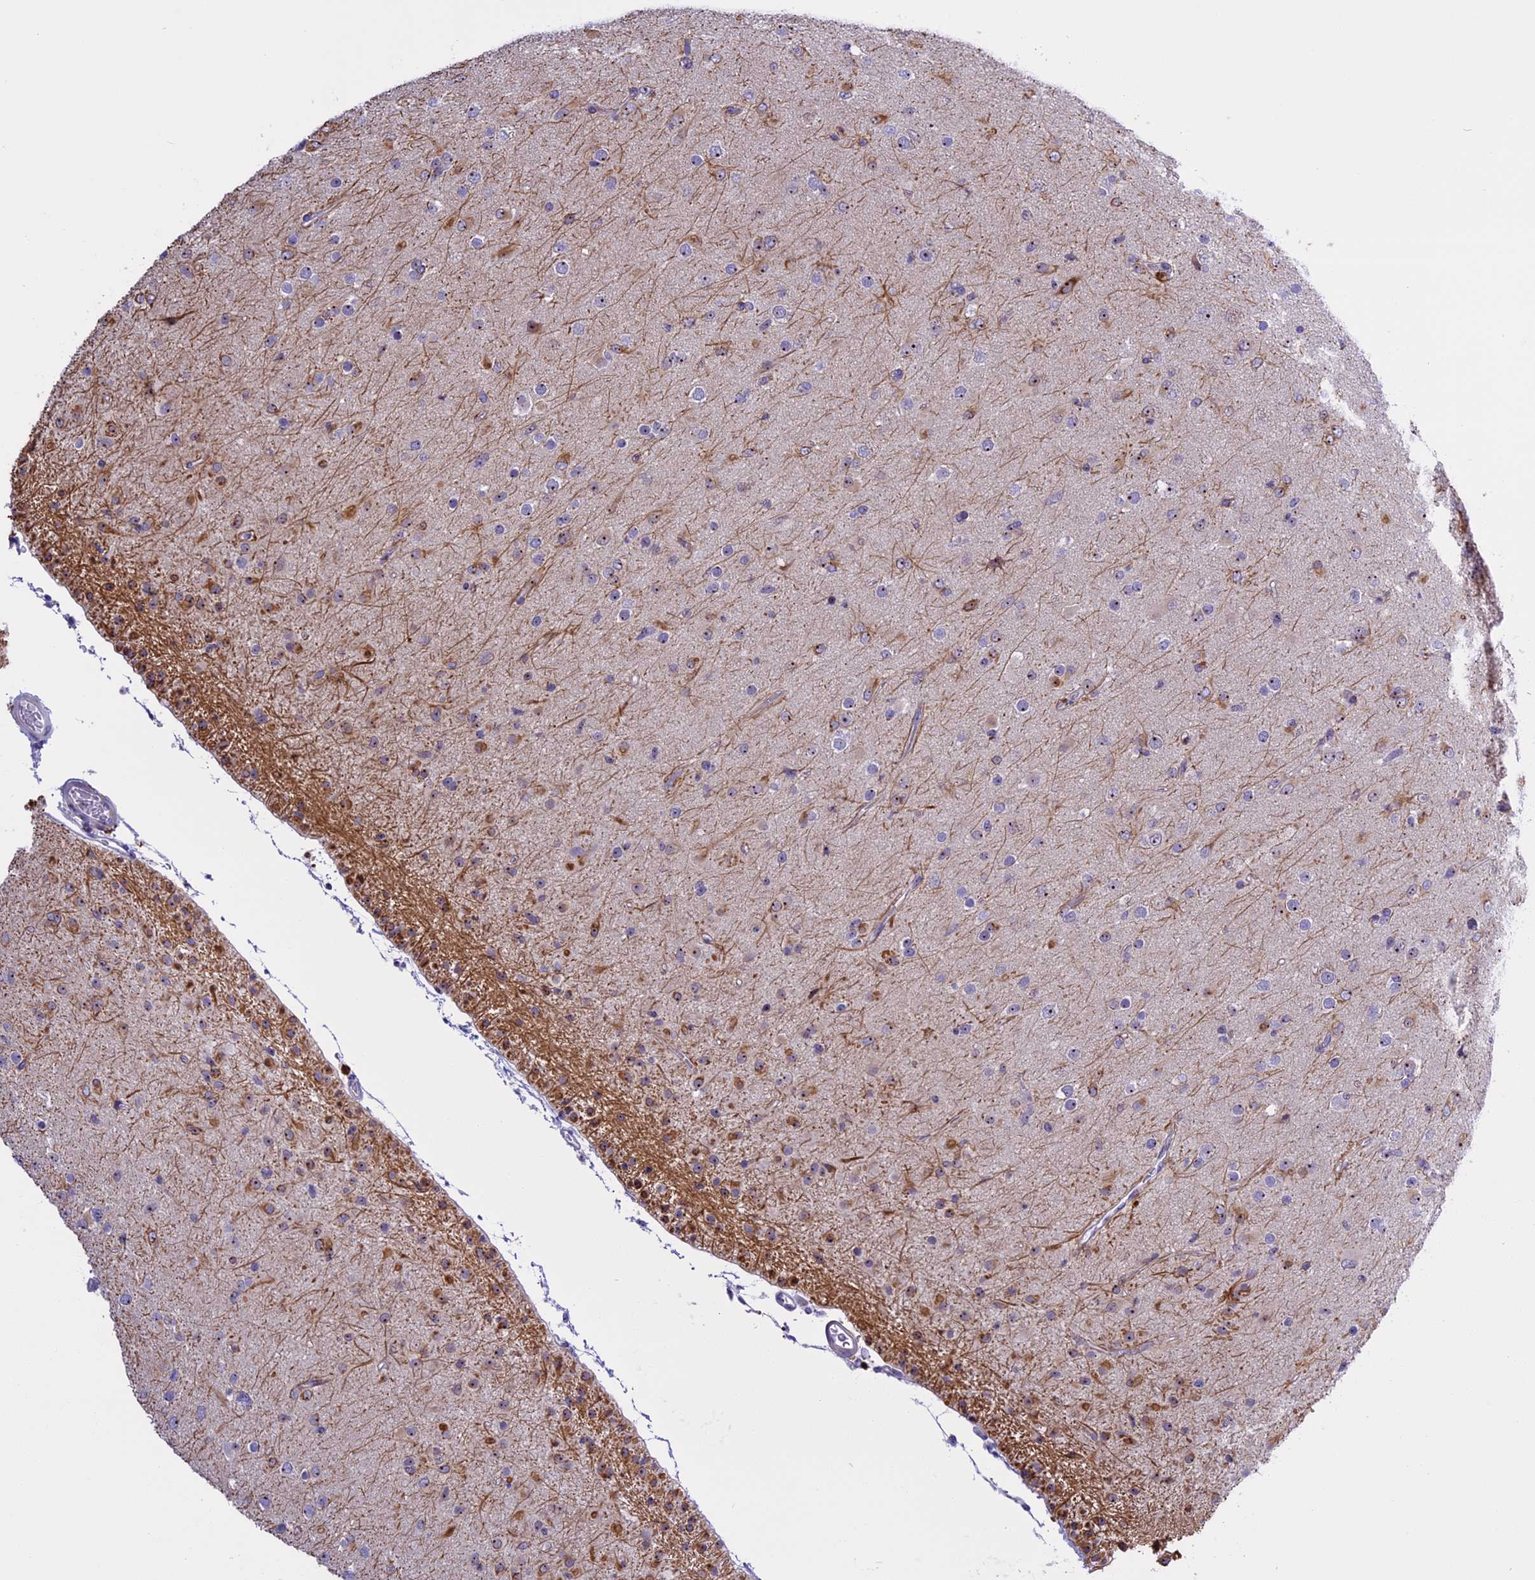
{"staining": {"intensity": "weak", "quantity": "<25%", "location": "nuclear"}, "tissue": "glioma", "cell_type": "Tumor cells", "image_type": "cancer", "snomed": [{"axis": "morphology", "description": "Glioma, malignant, Low grade"}, {"axis": "topography", "description": "Brain"}], "caption": "Malignant low-grade glioma was stained to show a protein in brown. There is no significant positivity in tumor cells.", "gene": "TBL3", "patient": {"sex": "male", "age": 65}}